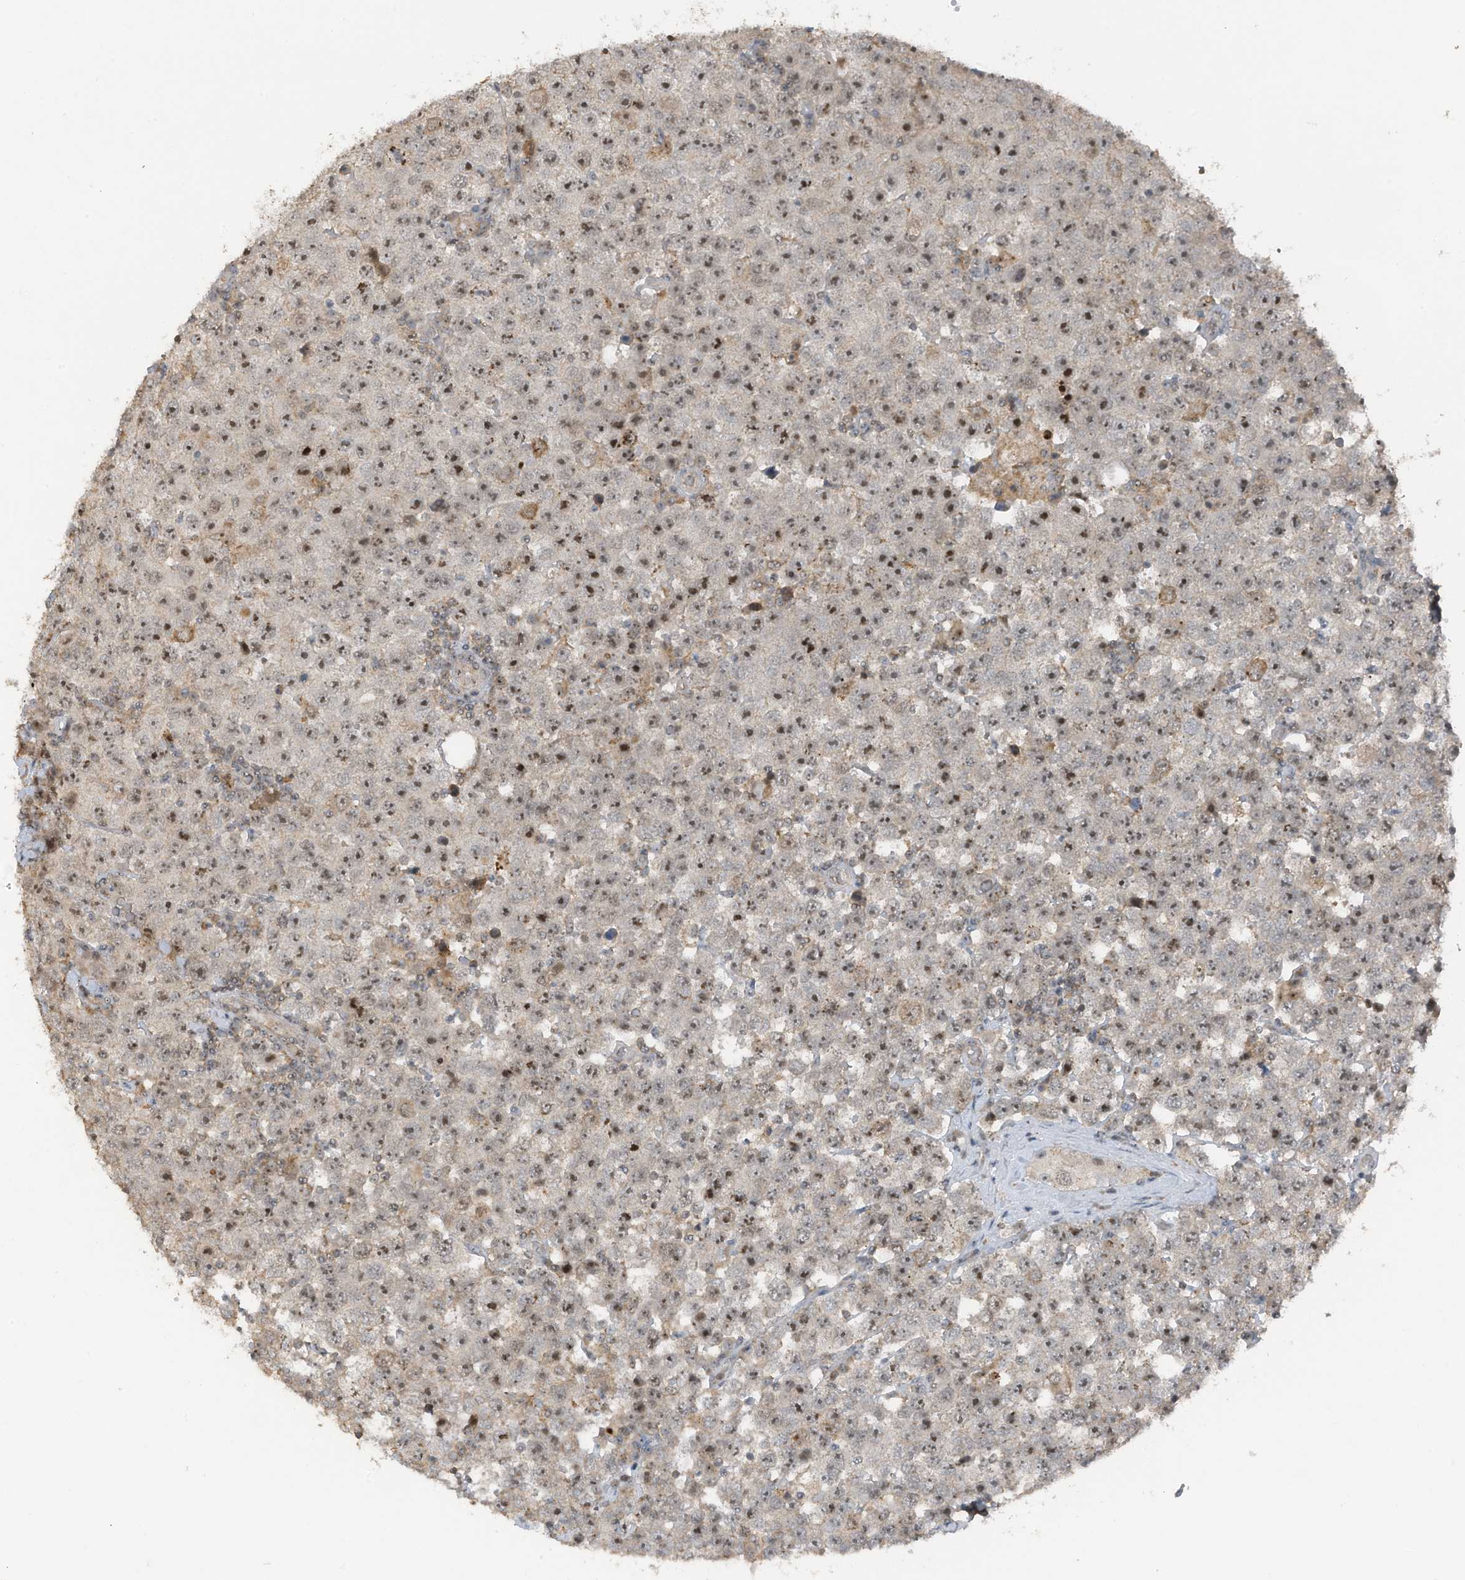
{"staining": {"intensity": "strong", "quantity": ">75%", "location": "nuclear"}, "tissue": "testis cancer", "cell_type": "Tumor cells", "image_type": "cancer", "snomed": [{"axis": "morphology", "description": "Seminoma, NOS"}, {"axis": "topography", "description": "Testis"}], "caption": "High-magnification brightfield microscopy of seminoma (testis) stained with DAB (brown) and counterstained with hematoxylin (blue). tumor cells exhibit strong nuclear positivity is appreciated in approximately>75% of cells. Using DAB (brown) and hematoxylin (blue) stains, captured at high magnification using brightfield microscopy.", "gene": "UTP3", "patient": {"sex": "male", "age": 28}}